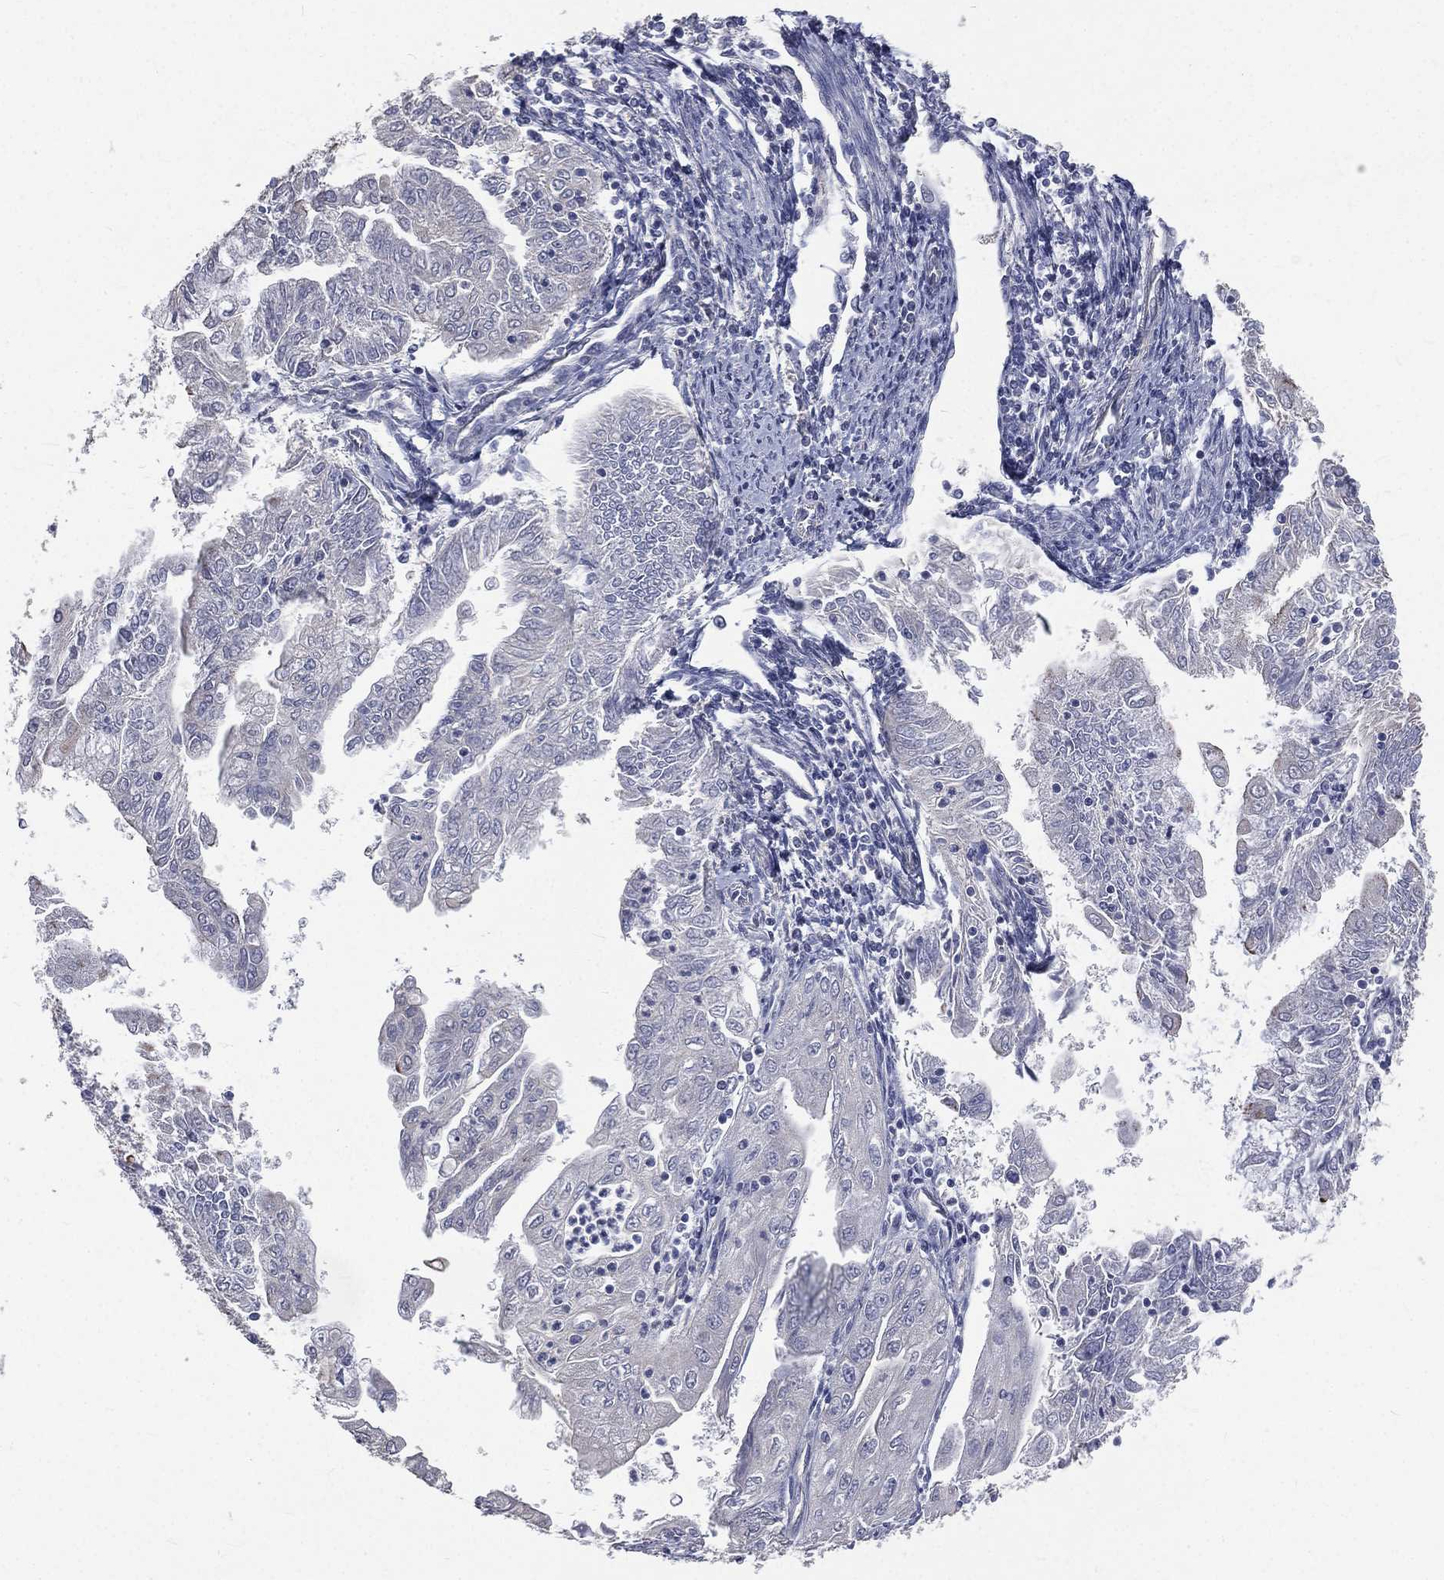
{"staining": {"intensity": "negative", "quantity": "none", "location": "none"}, "tissue": "endometrial cancer", "cell_type": "Tumor cells", "image_type": "cancer", "snomed": [{"axis": "morphology", "description": "Adenocarcinoma, NOS"}, {"axis": "topography", "description": "Endometrium"}], "caption": "Tumor cells show no significant positivity in endometrial cancer.", "gene": "CROCC", "patient": {"sex": "female", "age": 56}}